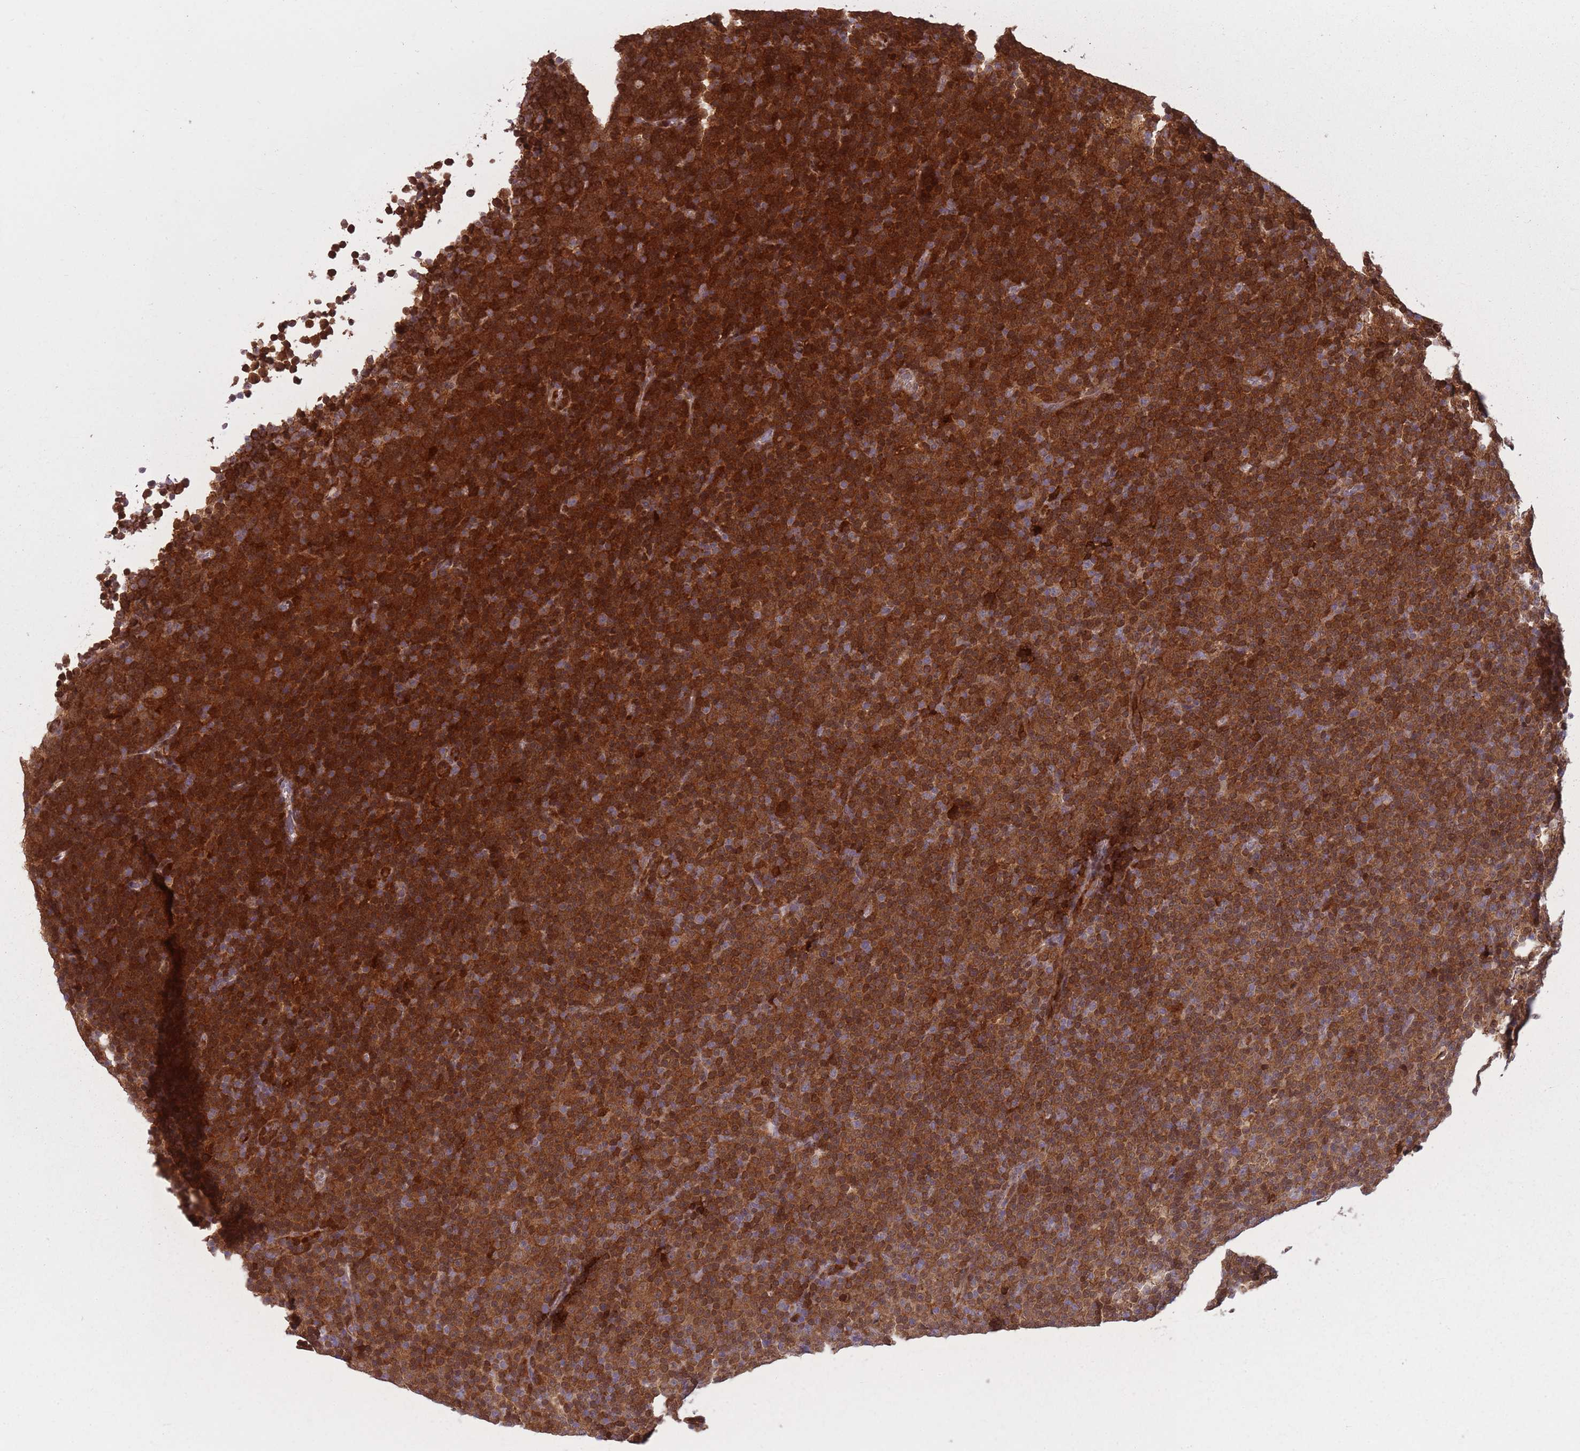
{"staining": {"intensity": "strong", "quantity": ">75%", "location": "cytoplasmic/membranous"}, "tissue": "lymphoma", "cell_type": "Tumor cells", "image_type": "cancer", "snomed": [{"axis": "morphology", "description": "Malignant lymphoma, non-Hodgkin's type, Low grade"}, {"axis": "topography", "description": "Lymph node"}], "caption": "Tumor cells show high levels of strong cytoplasmic/membranous staining in approximately >75% of cells in lymphoma.", "gene": "LGALS9", "patient": {"sex": "female", "age": 67}}